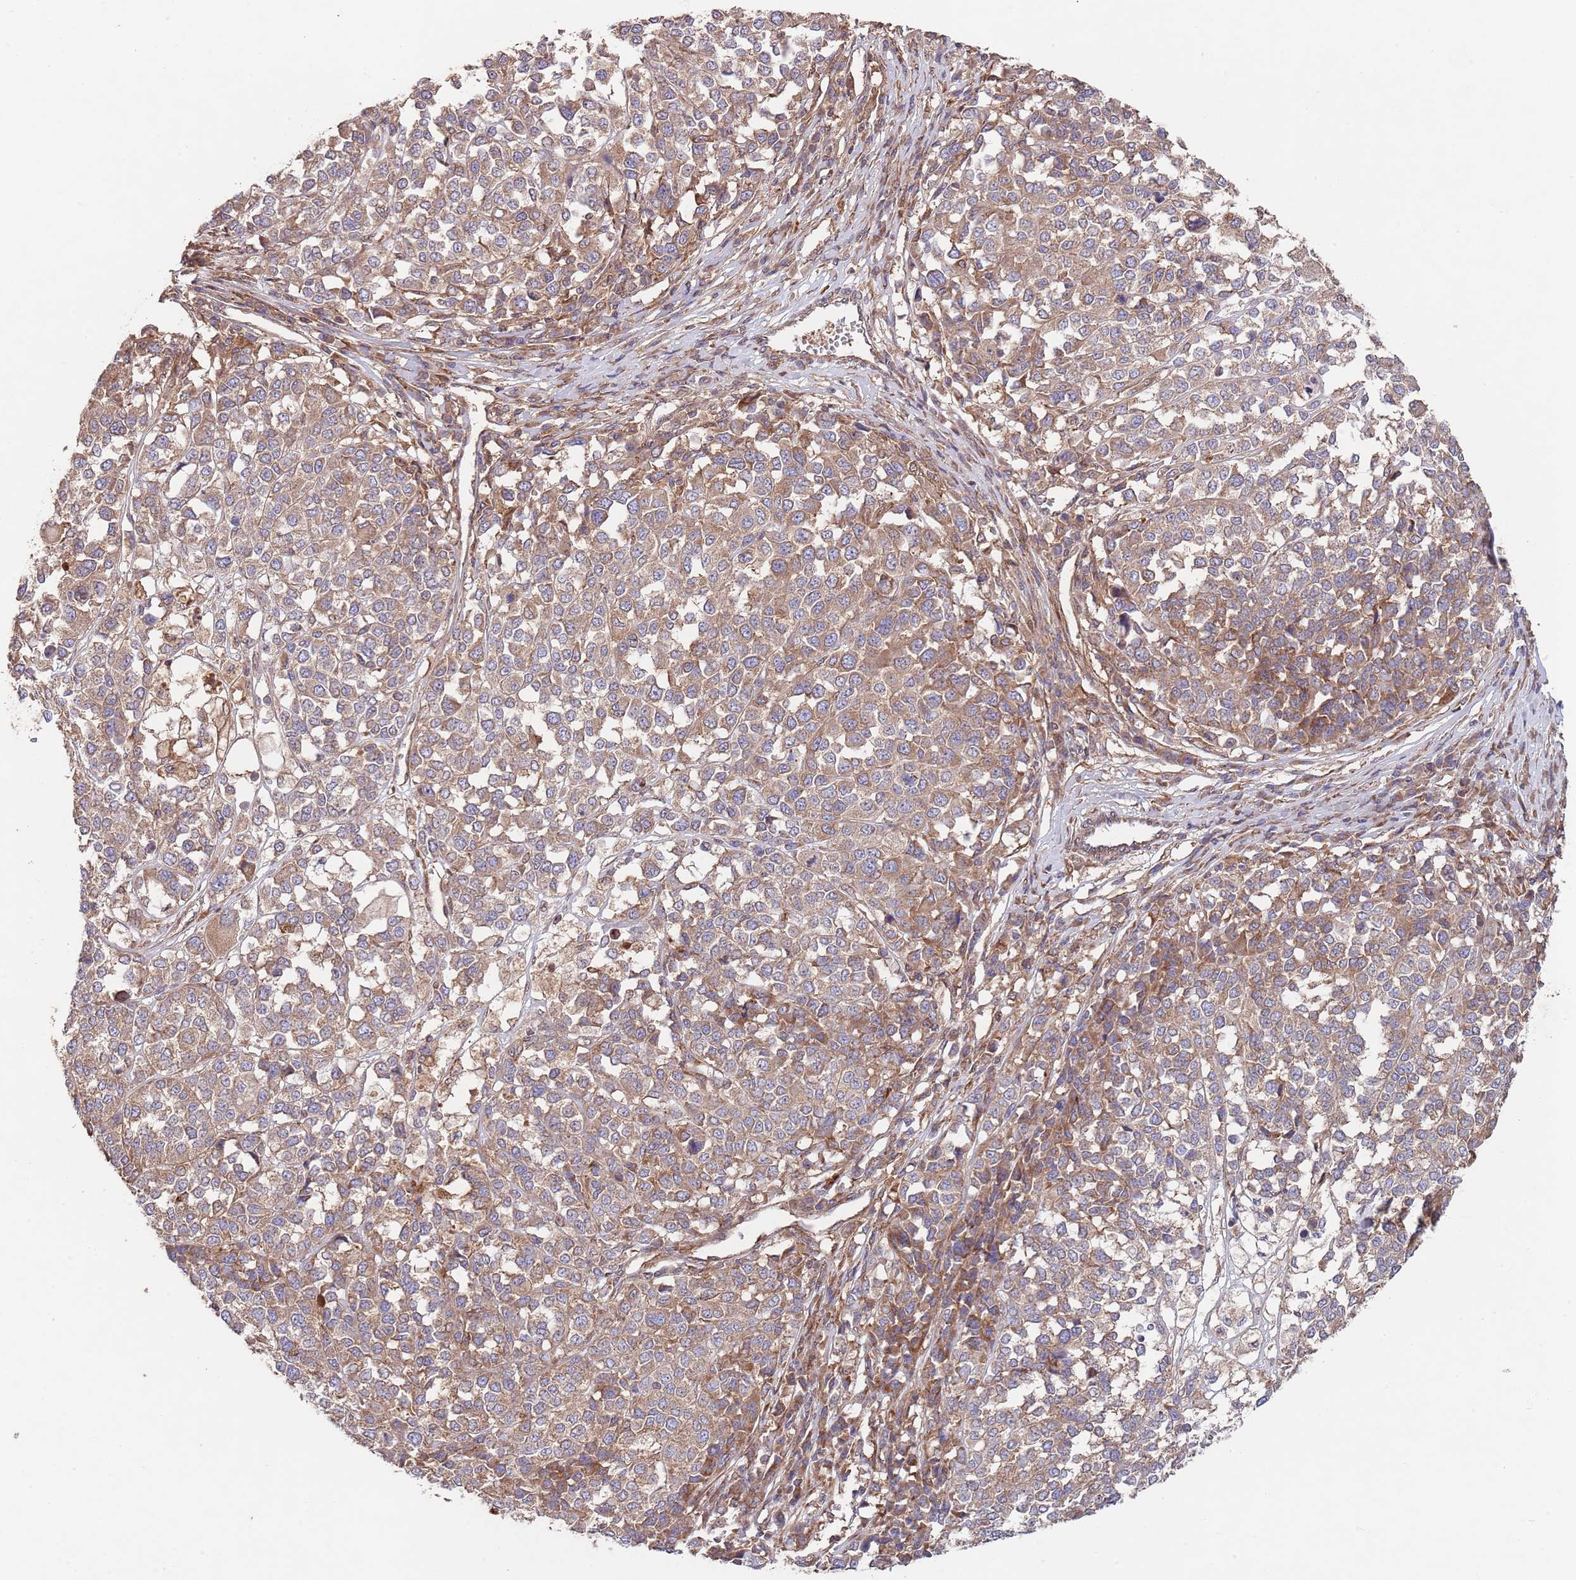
{"staining": {"intensity": "moderate", "quantity": ">75%", "location": "cytoplasmic/membranous"}, "tissue": "melanoma", "cell_type": "Tumor cells", "image_type": "cancer", "snomed": [{"axis": "morphology", "description": "Malignant melanoma, Metastatic site"}, {"axis": "topography", "description": "Lymph node"}], "caption": "High-magnification brightfield microscopy of melanoma stained with DAB (brown) and counterstained with hematoxylin (blue). tumor cells exhibit moderate cytoplasmic/membranous positivity is seen in approximately>75% of cells.", "gene": "RNF19B", "patient": {"sex": "male", "age": 44}}